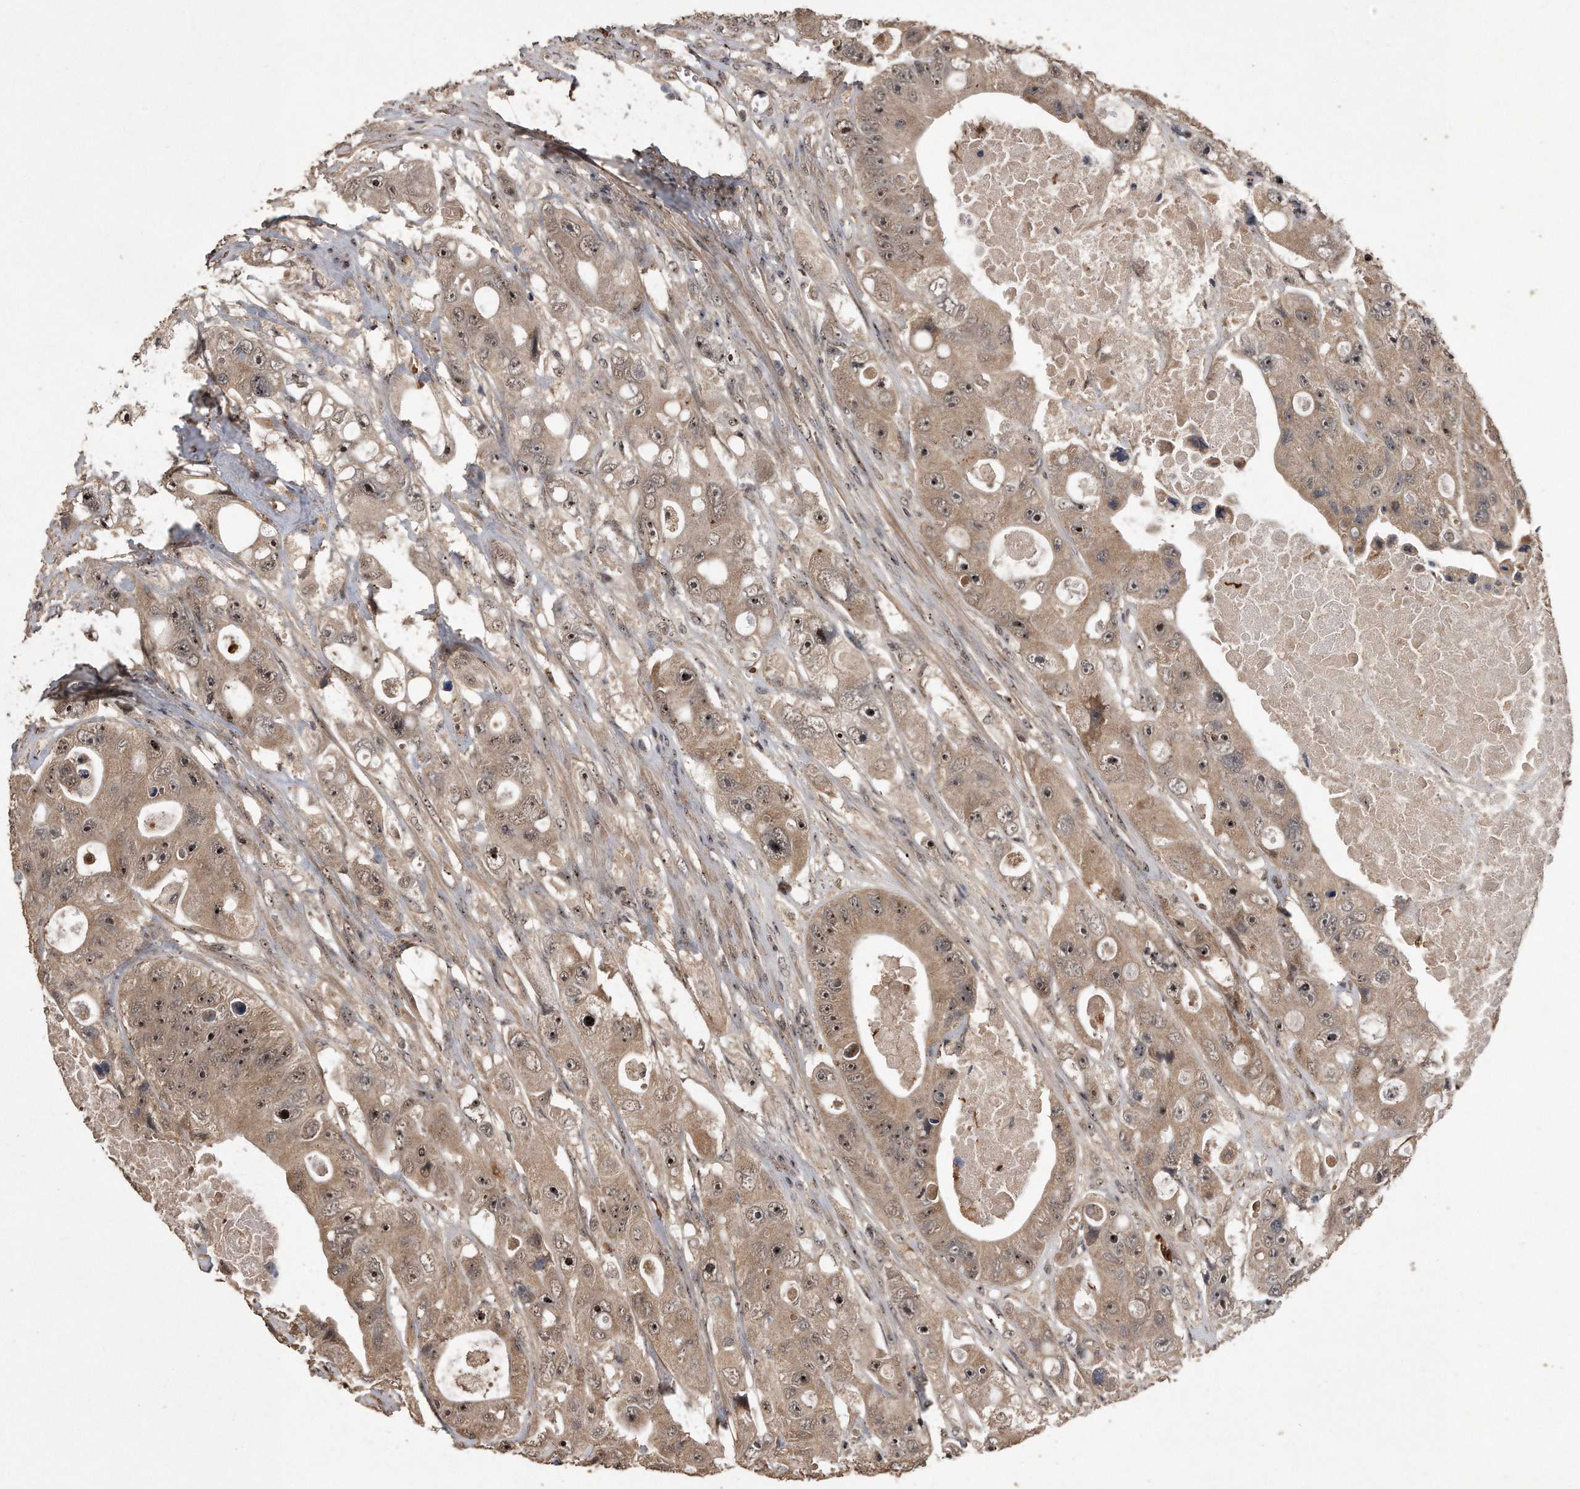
{"staining": {"intensity": "moderate", "quantity": ">75%", "location": "cytoplasmic/membranous,nuclear"}, "tissue": "colorectal cancer", "cell_type": "Tumor cells", "image_type": "cancer", "snomed": [{"axis": "morphology", "description": "Adenocarcinoma, NOS"}, {"axis": "topography", "description": "Colon"}], "caption": "Colorectal adenocarcinoma stained with DAB (3,3'-diaminobenzidine) immunohistochemistry (IHC) exhibits medium levels of moderate cytoplasmic/membranous and nuclear expression in about >75% of tumor cells. Immunohistochemistry (ihc) stains the protein of interest in brown and the nuclei are stained blue.", "gene": "PELO", "patient": {"sex": "female", "age": 46}}